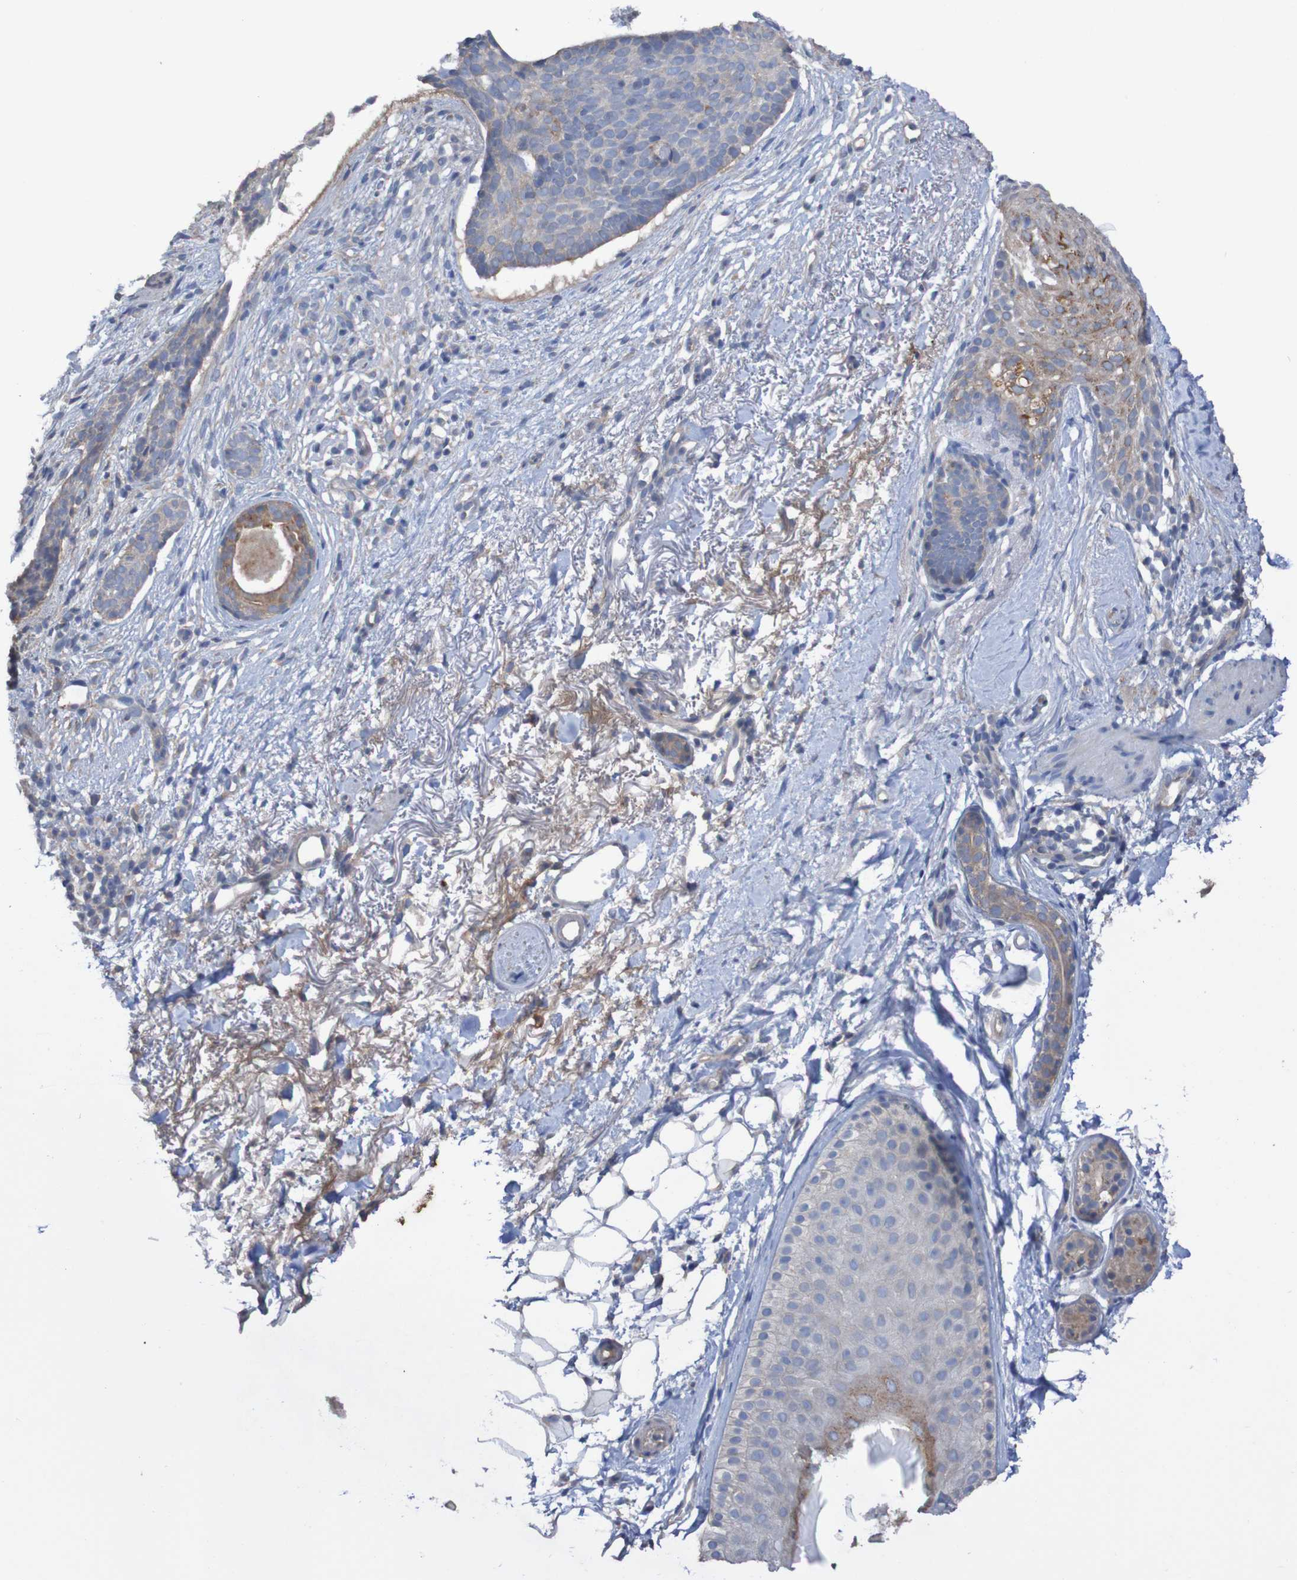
{"staining": {"intensity": "weak", "quantity": "<25%", "location": "cytoplasmic/membranous"}, "tissue": "skin cancer", "cell_type": "Tumor cells", "image_type": "cancer", "snomed": [{"axis": "morphology", "description": "Normal tissue, NOS"}, {"axis": "morphology", "description": "Basal cell carcinoma"}, {"axis": "topography", "description": "Skin"}], "caption": "Basal cell carcinoma (skin) was stained to show a protein in brown. There is no significant staining in tumor cells. (Stains: DAB immunohistochemistry with hematoxylin counter stain, Microscopy: brightfield microscopy at high magnification).", "gene": "PHYH", "patient": {"sex": "female", "age": 70}}